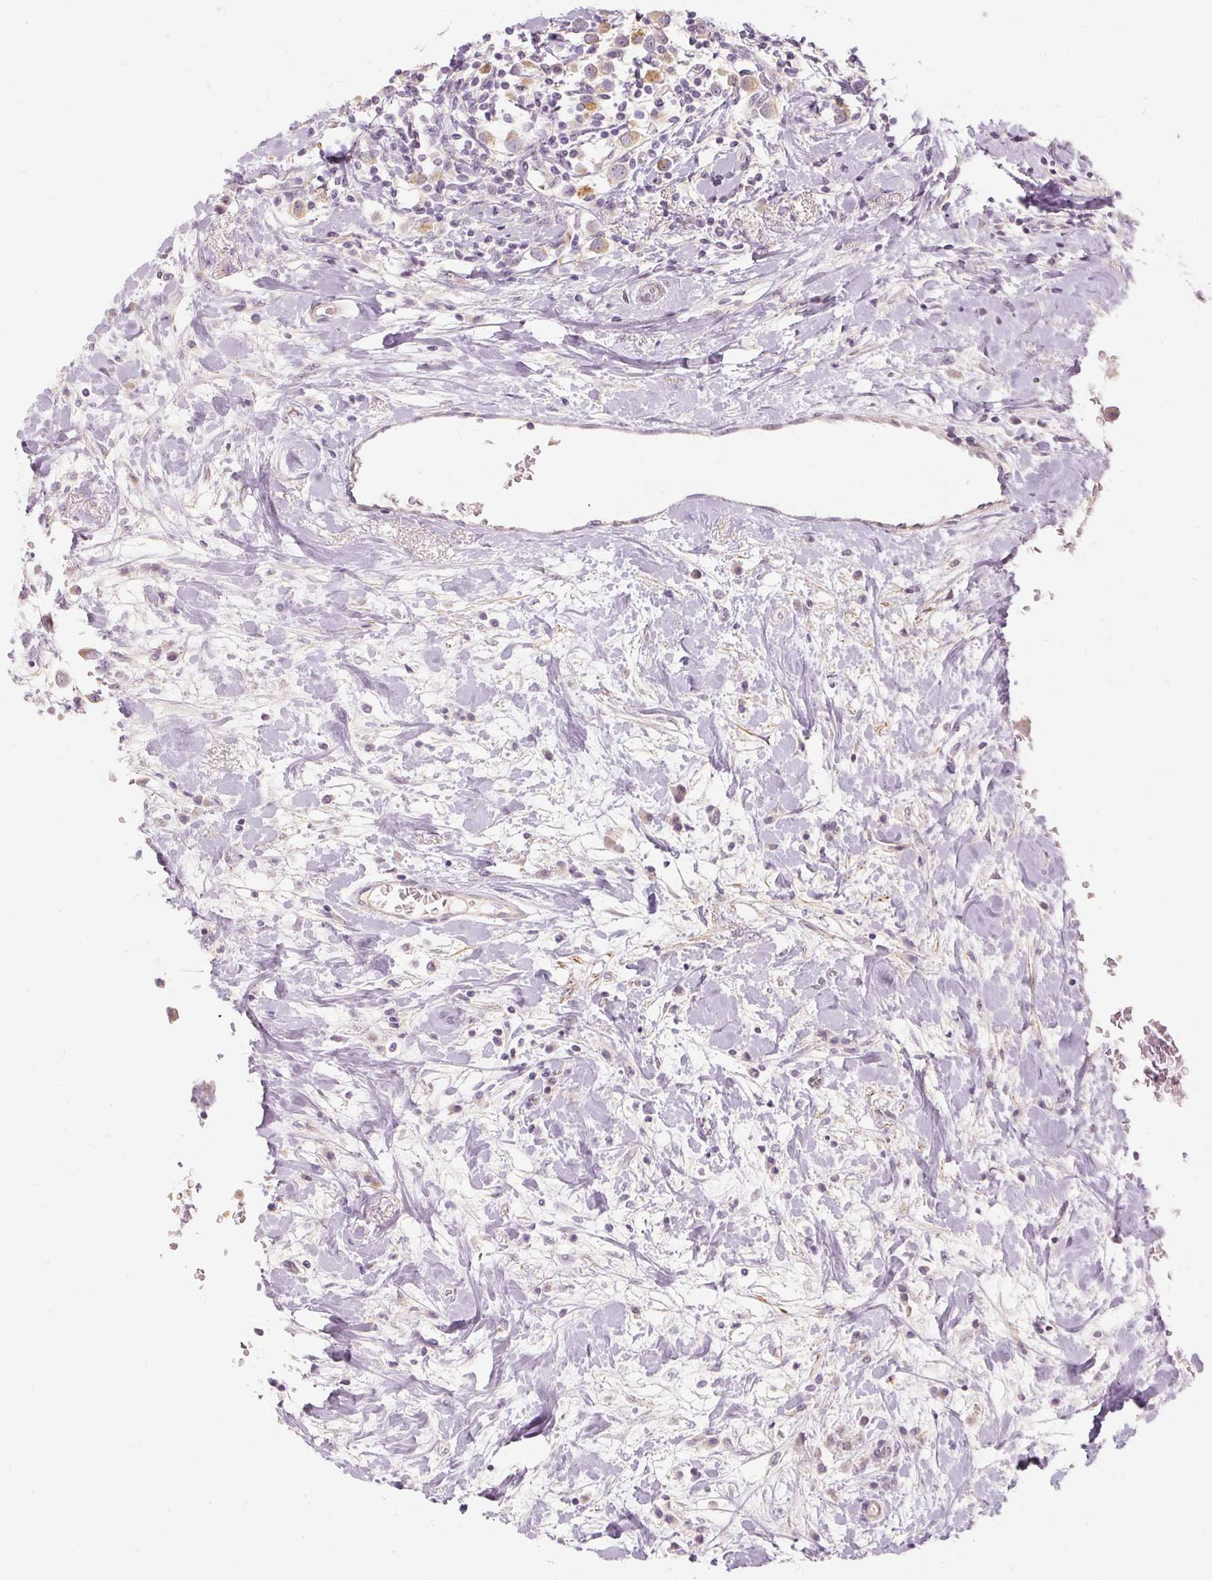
{"staining": {"intensity": "moderate", "quantity": "25%-75%", "location": "cytoplasmic/membranous"}, "tissue": "breast cancer", "cell_type": "Tumor cells", "image_type": "cancer", "snomed": [{"axis": "morphology", "description": "Duct carcinoma"}, {"axis": "topography", "description": "Breast"}], "caption": "Protein staining reveals moderate cytoplasmic/membranous expression in about 25%-75% of tumor cells in invasive ductal carcinoma (breast).", "gene": "CAPN3", "patient": {"sex": "female", "age": 61}}